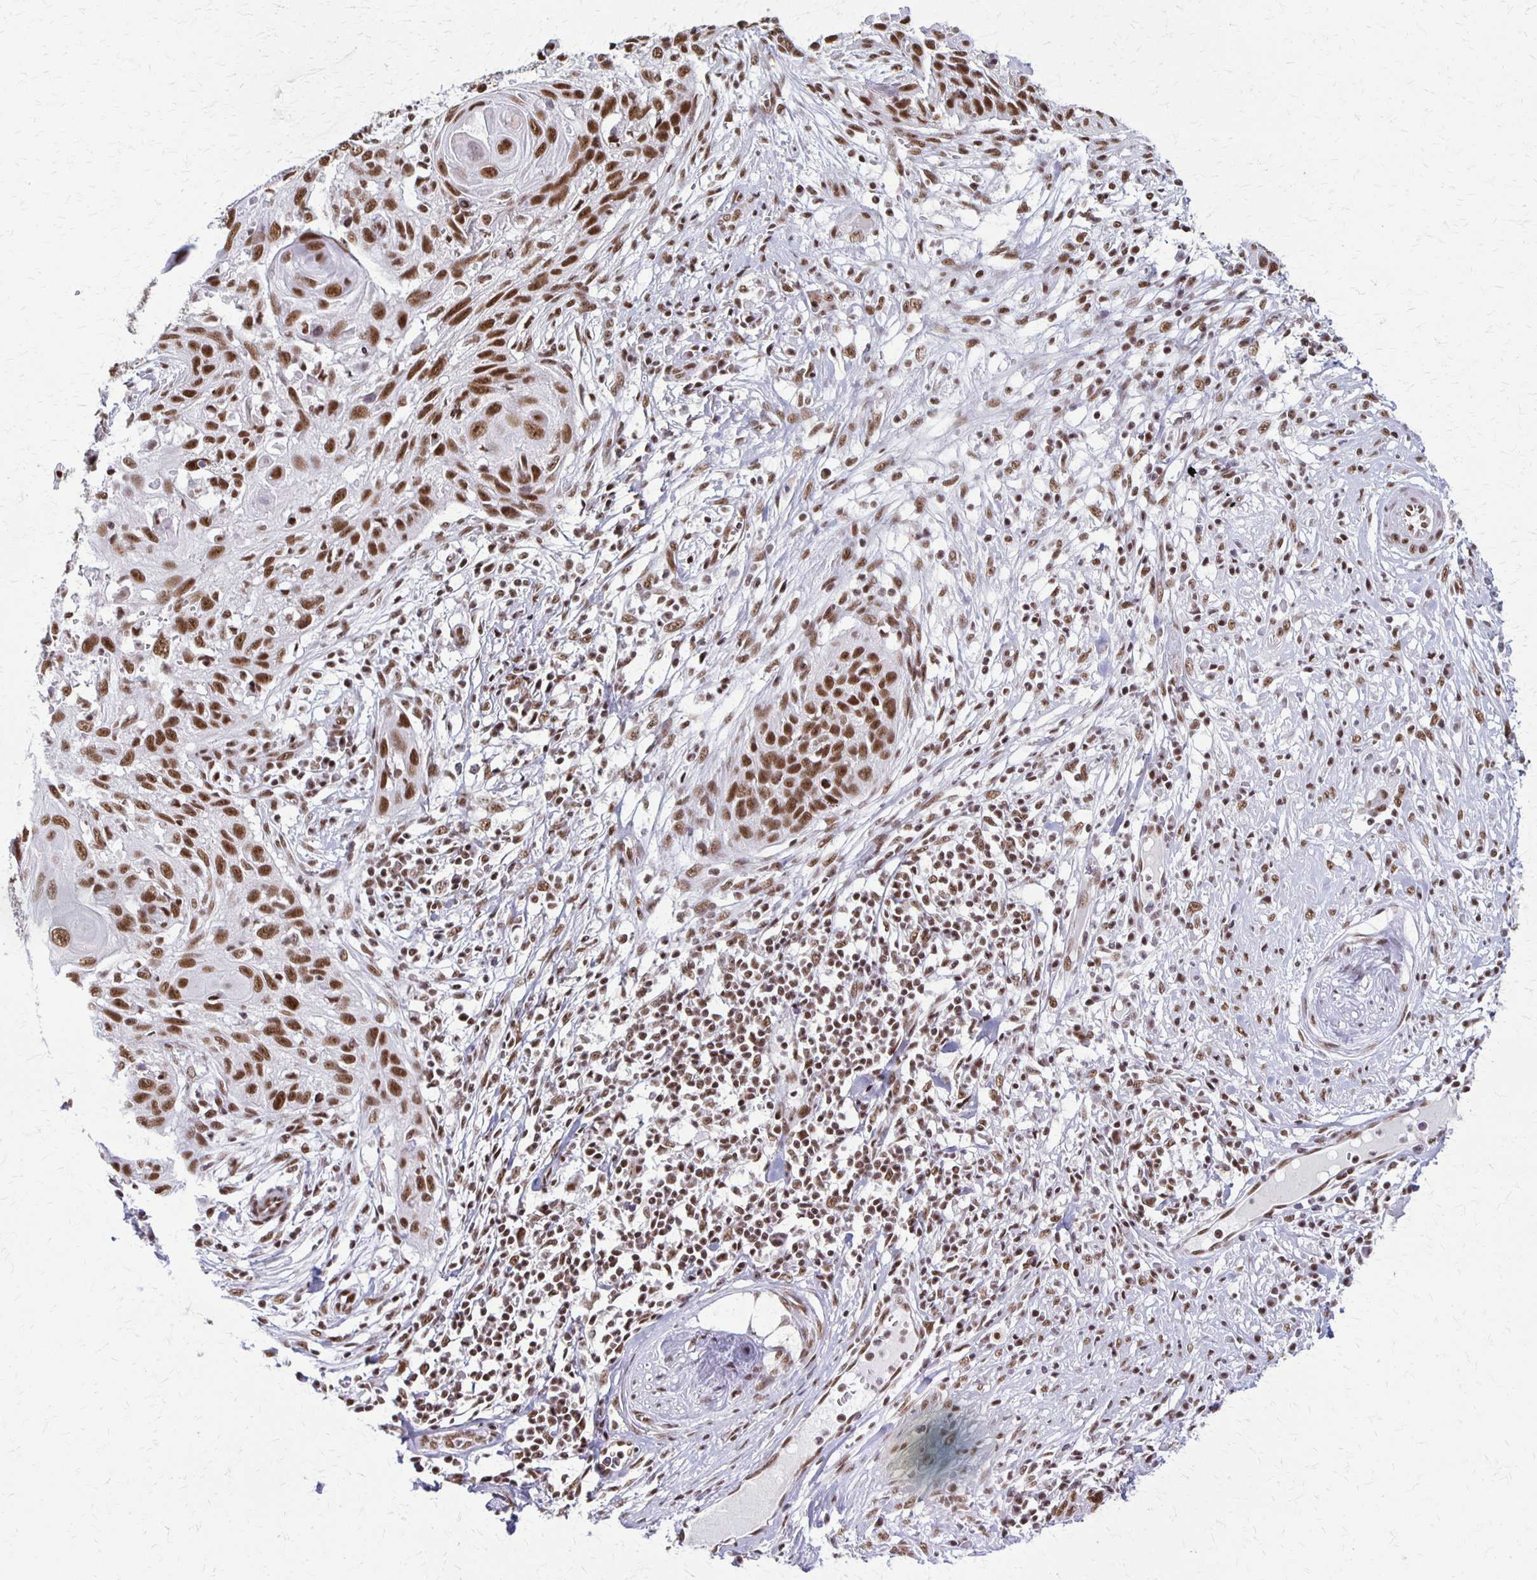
{"staining": {"intensity": "strong", "quantity": ">75%", "location": "nuclear"}, "tissue": "skin cancer", "cell_type": "Tumor cells", "image_type": "cancer", "snomed": [{"axis": "morphology", "description": "Squamous cell carcinoma, NOS"}, {"axis": "topography", "description": "Skin"}, {"axis": "topography", "description": "Vulva"}], "caption": "Skin cancer (squamous cell carcinoma) stained with a protein marker demonstrates strong staining in tumor cells.", "gene": "XRCC6", "patient": {"sex": "female", "age": 83}}